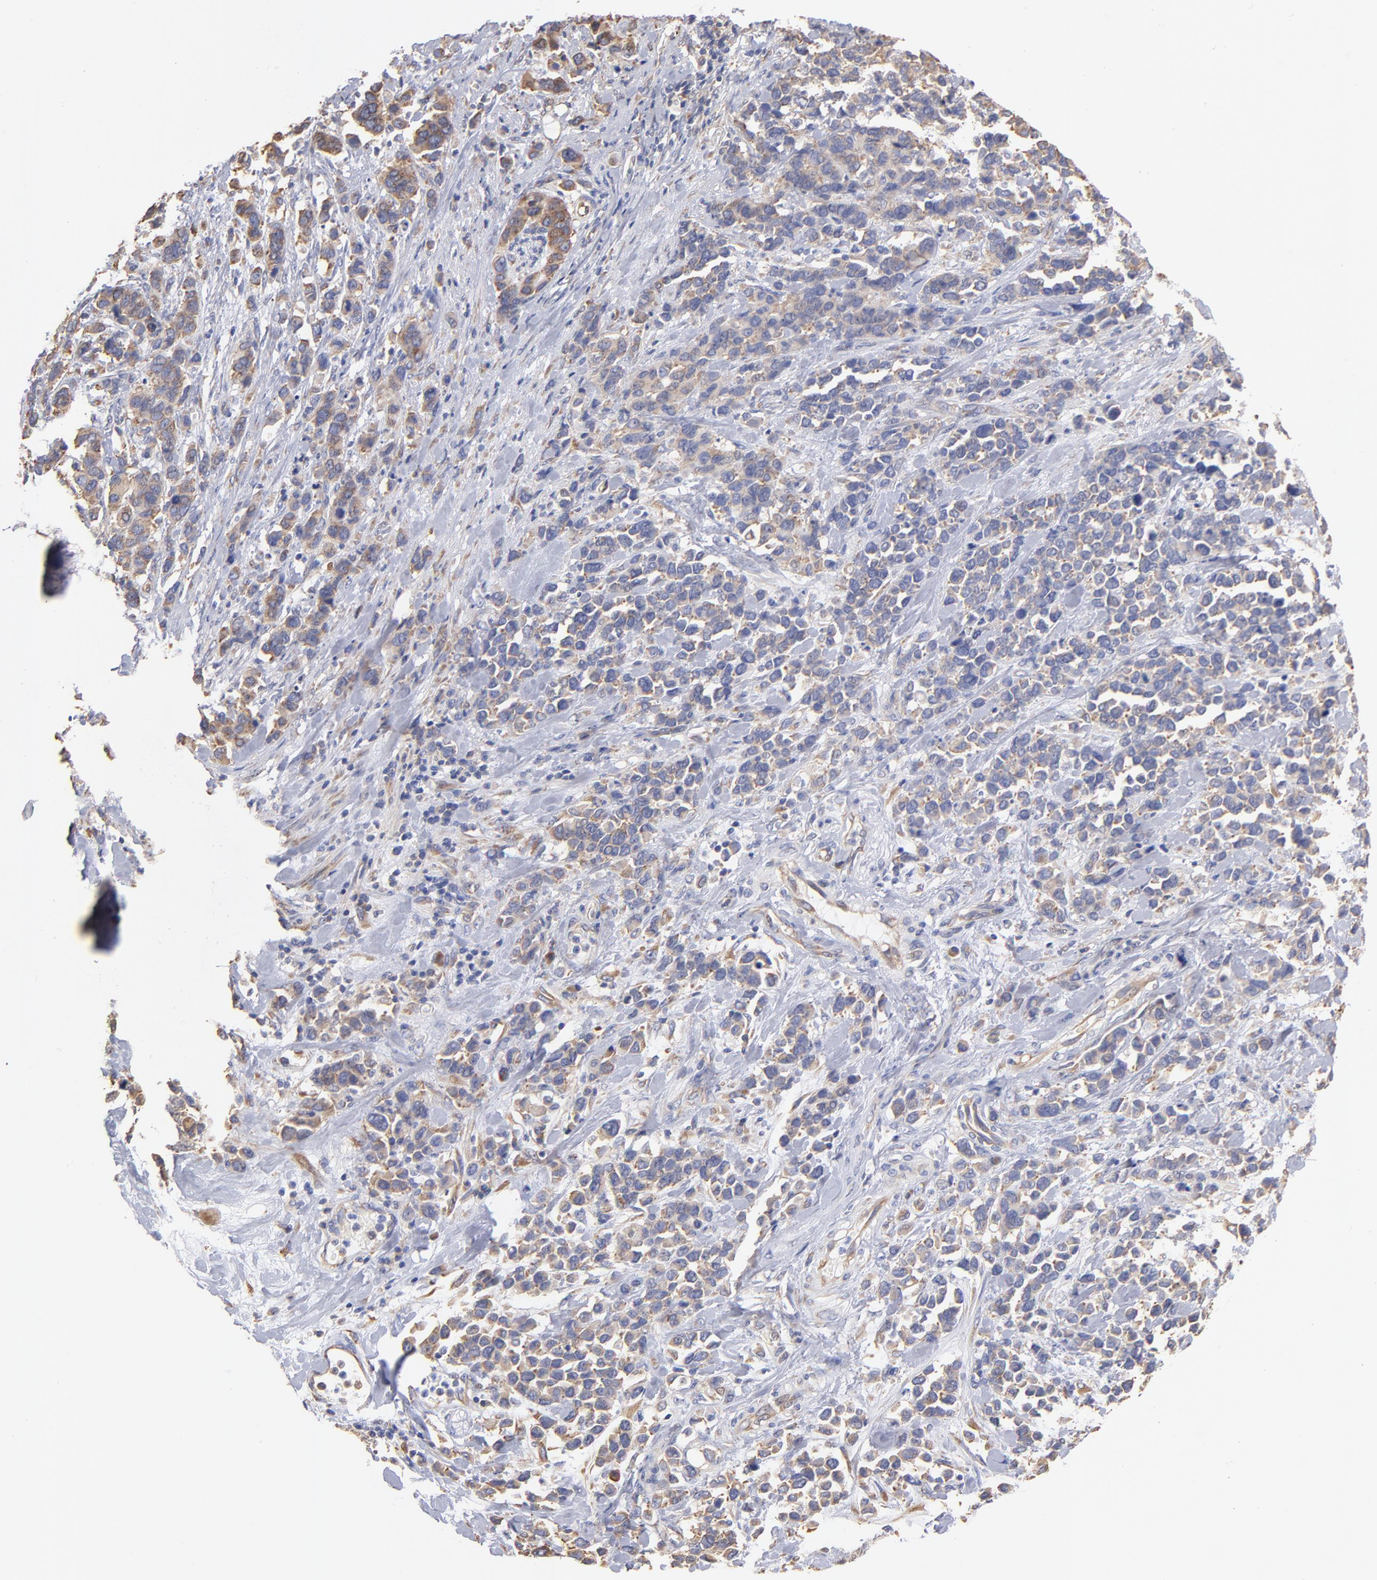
{"staining": {"intensity": "moderate", "quantity": "<25%", "location": "cytoplasmic/membranous"}, "tissue": "stomach cancer", "cell_type": "Tumor cells", "image_type": "cancer", "snomed": [{"axis": "morphology", "description": "Adenocarcinoma, NOS"}, {"axis": "topography", "description": "Stomach, upper"}], "caption": "Immunohistochemical staining of stomach cancer shows moderate cytoplasmic/membranous protein expression in about <25% of tumor cells.", "gene": "RPL9", "patient": {"sex": "male", "age": 71}}